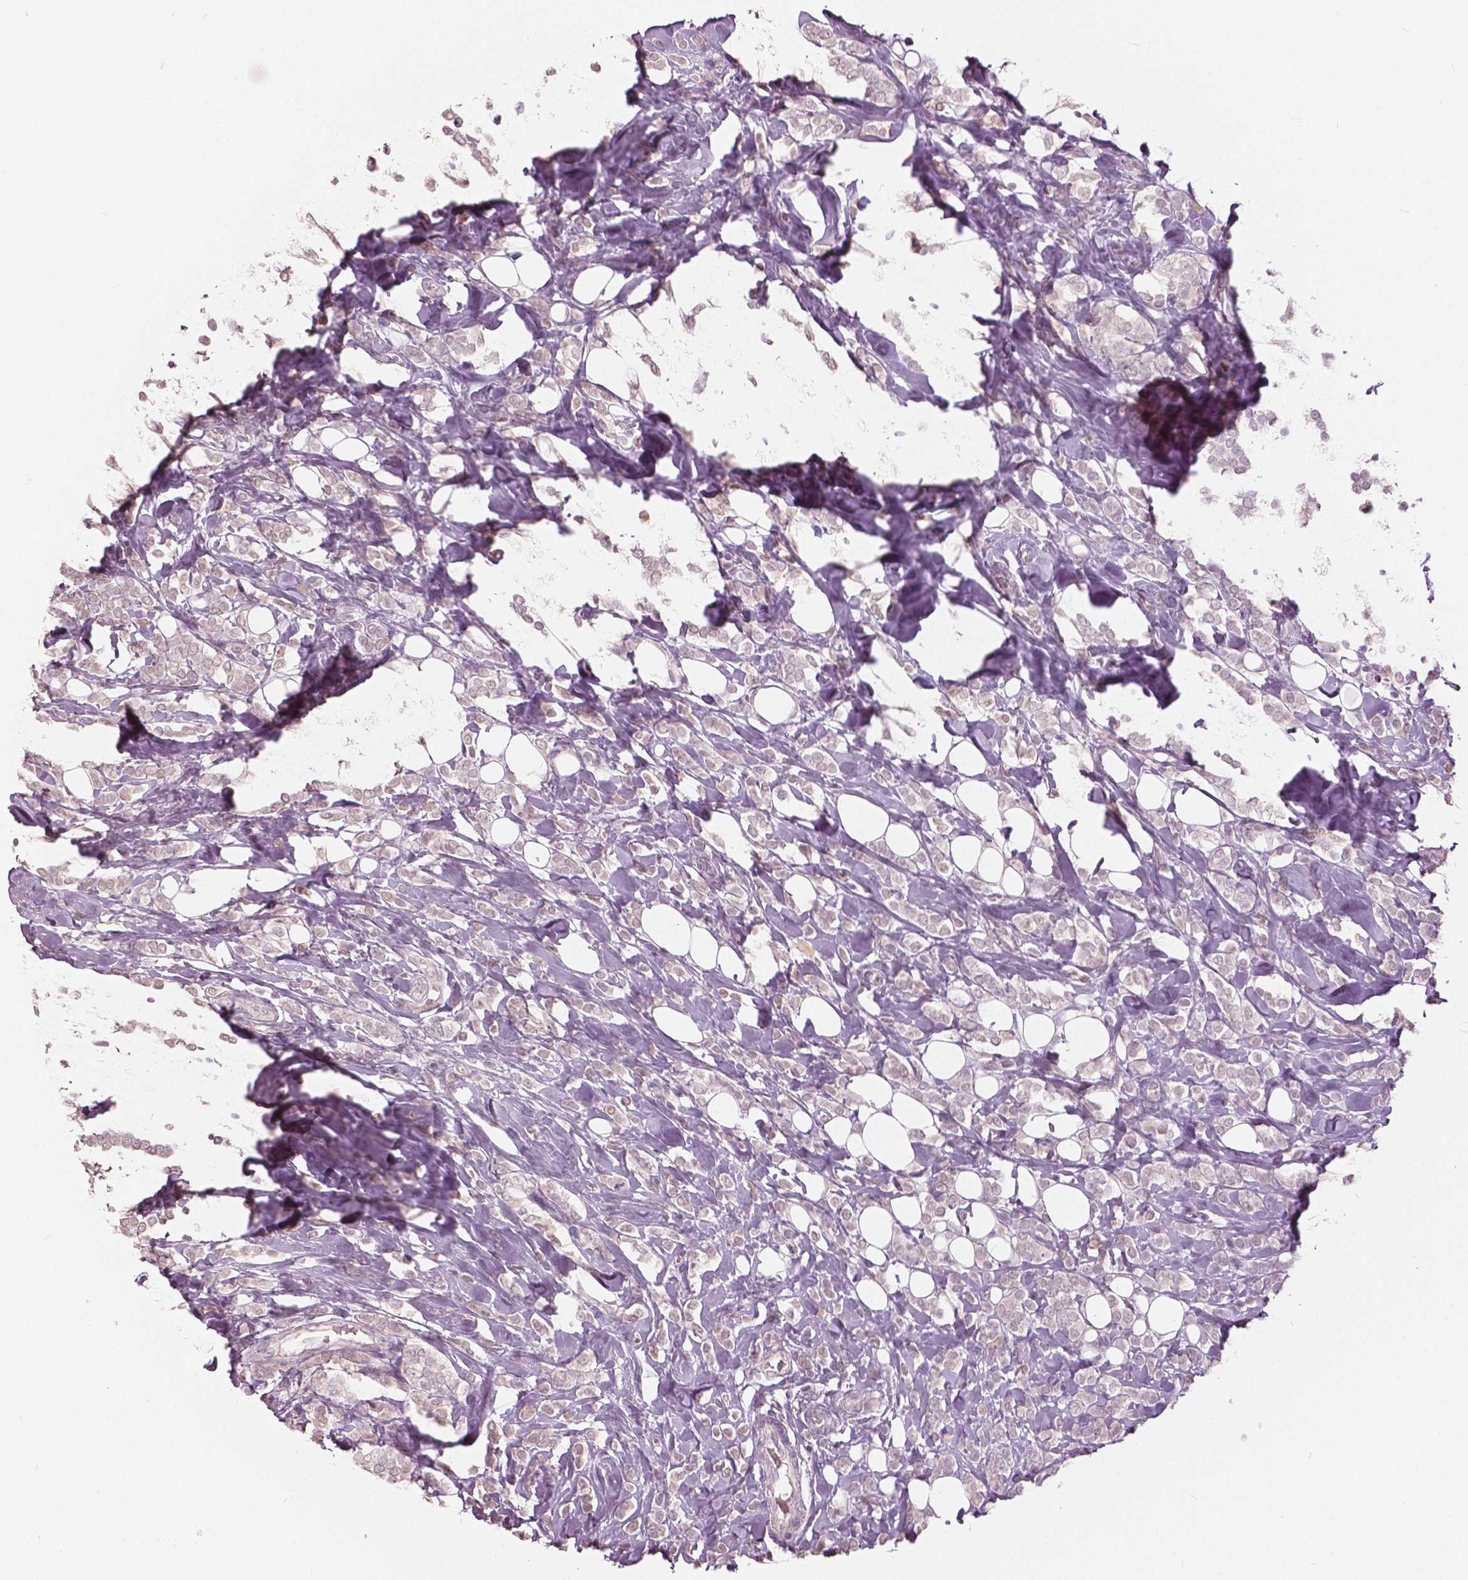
{"staining": {"intensity": "weak", "quantity": "<25%", "location": "nuclear"}, "tissue": "breast cancer", "cell_type": "Tumor cells", "image_type": "cancer", "snomed": [{"axis": "morphology", "description": "Lobular carcinoma"}, {"axis": "topography", "description": "Breast"}], "caption": "DAB (3,3'-diaminobenzidine) immunohistochemical staining of human breast cancer (lobular carcinoma) shows no significant expression in tumor cells.", "gene": "NANOG", "patient": {"sex": "female", "age": 49}}